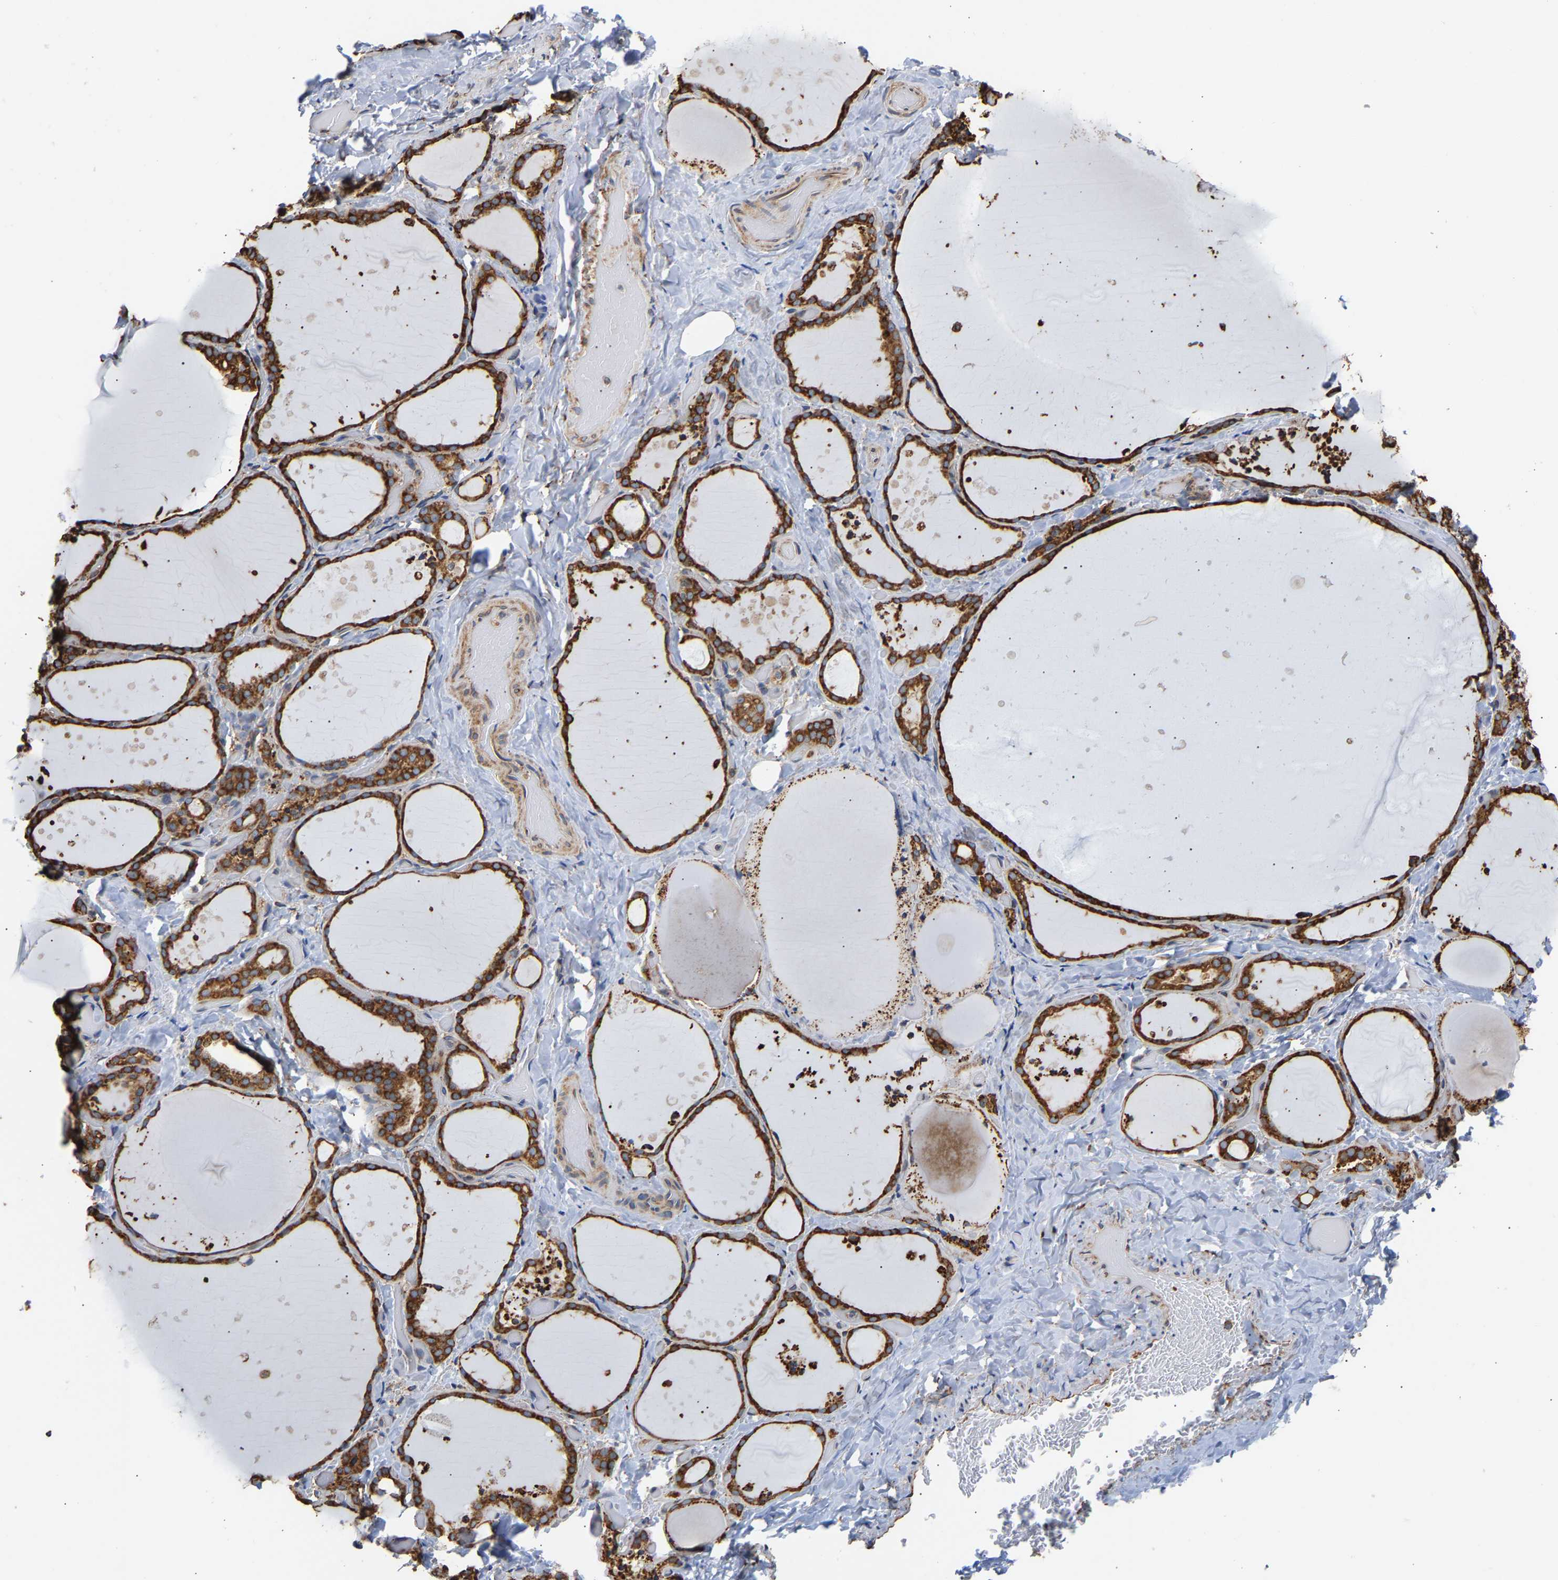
{"staining": {"intensity": "strong", "quantity": ">75%", "location": "cytoplasmic/membranous"}, "tissue": "thyroid gland", "cell_type": "Glandular cells", "image_type": "normal", "snomed": [{"axis": "morphology", "description": "Normal tissue, NOS"}, {"axis": "topography", "description": "Thyroid gland"}], "caption": "A photomicrograph of thyroid gland stained for a protein displays strong cytoplasmic/membranous brown staining in glandular cells. (Stains: DAB (3,3'-diaminobenzidine) in brown, nuclei in blue, Microscopy: brightfield microscopy at high magnification).", "gene": "ARAP1", "patient": {"sex": "female", "age": 44}}